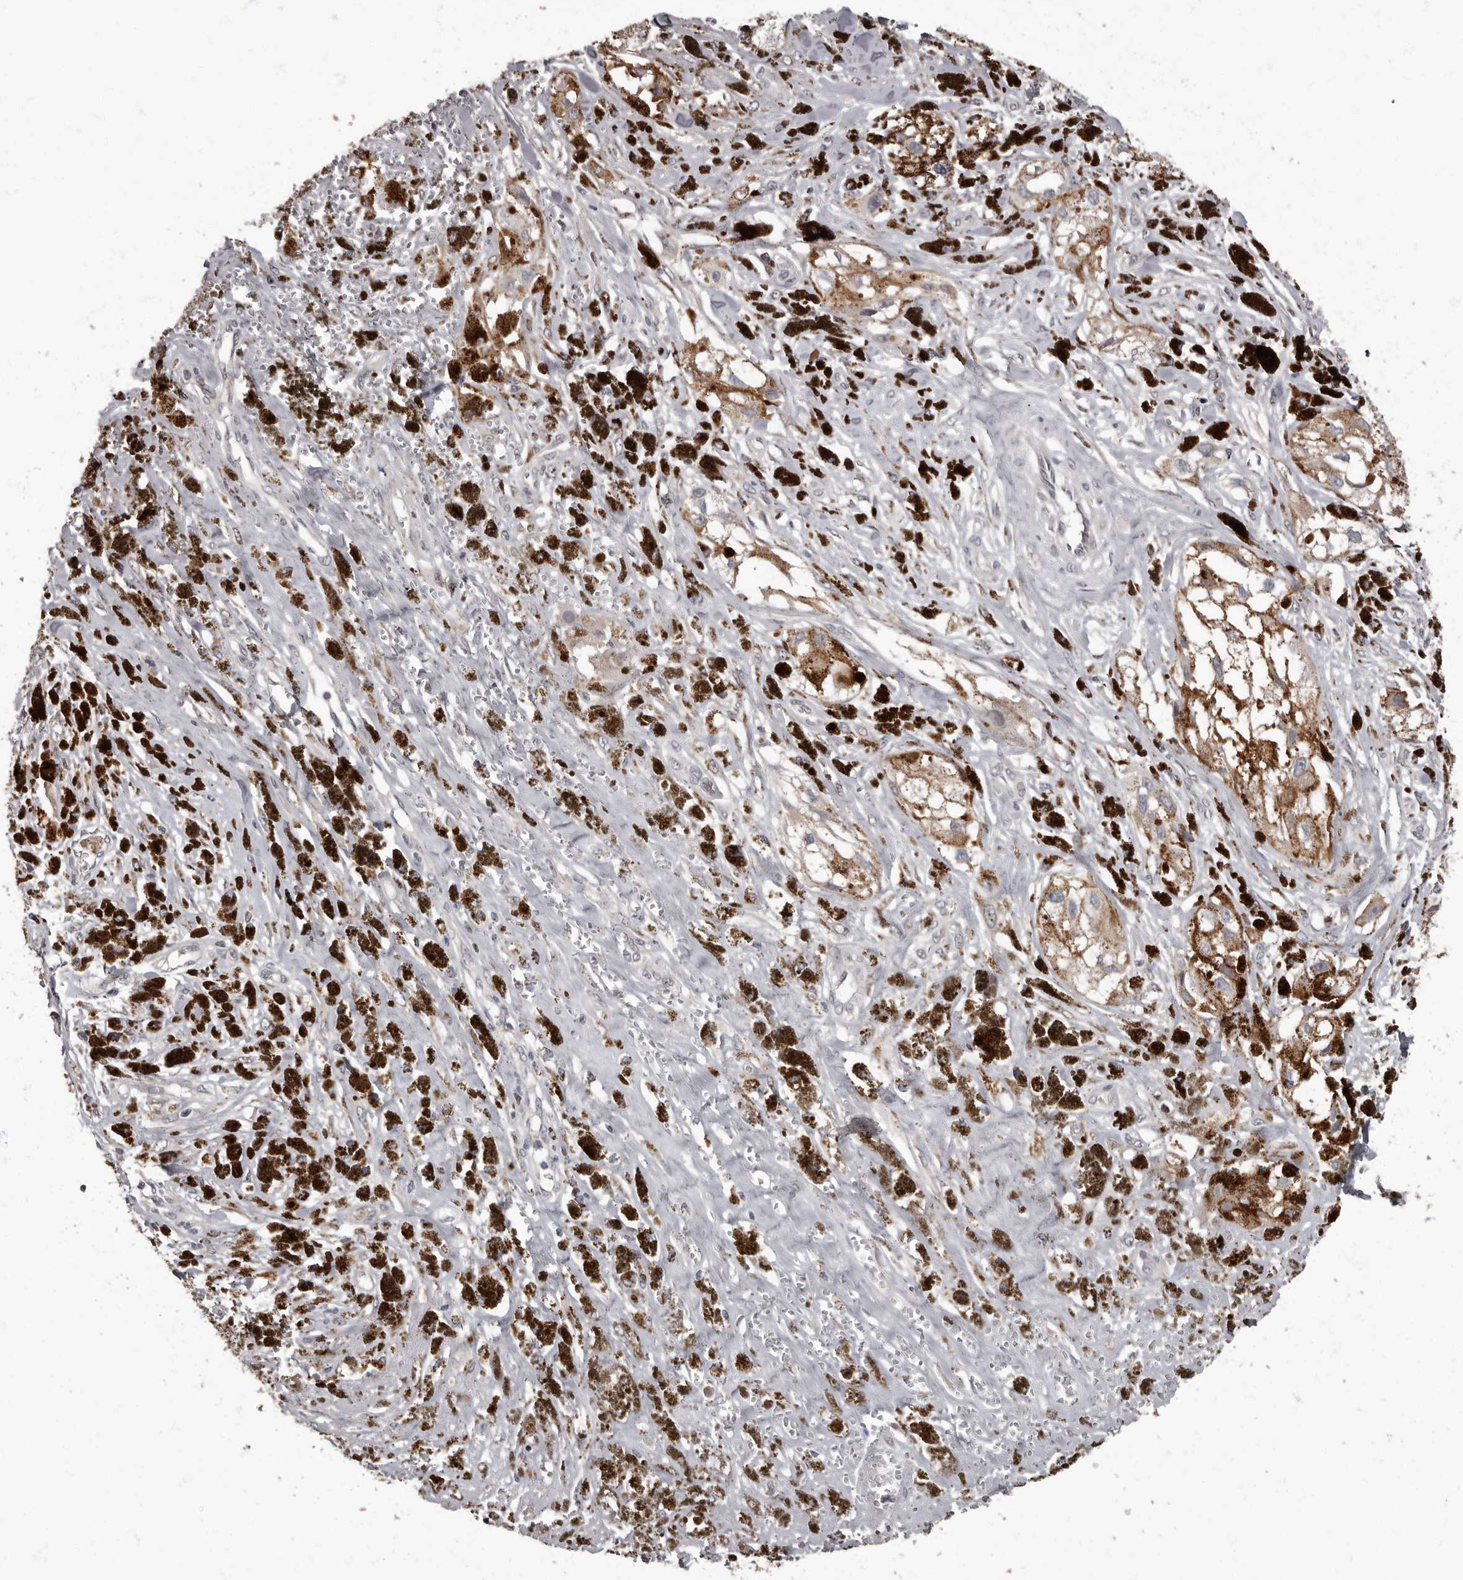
{"staining": {"intensity": "negative", "quantity": "none", "location": "none"}, "tissue": "melanoma", "cell_type": "Tumor cells", "image_type": "cancer", "snomed": [{"axis": "morphology", "description": "Malignant melanoma, NOS"}, {"axis": "topography", "description": "Skin"}], "caption": "Immunohistochemistry (IHC) of human melanoma displays no staining in tumor cells.", "gene": "C1orf50", "patient": {"sex": "male", "age": 88}}